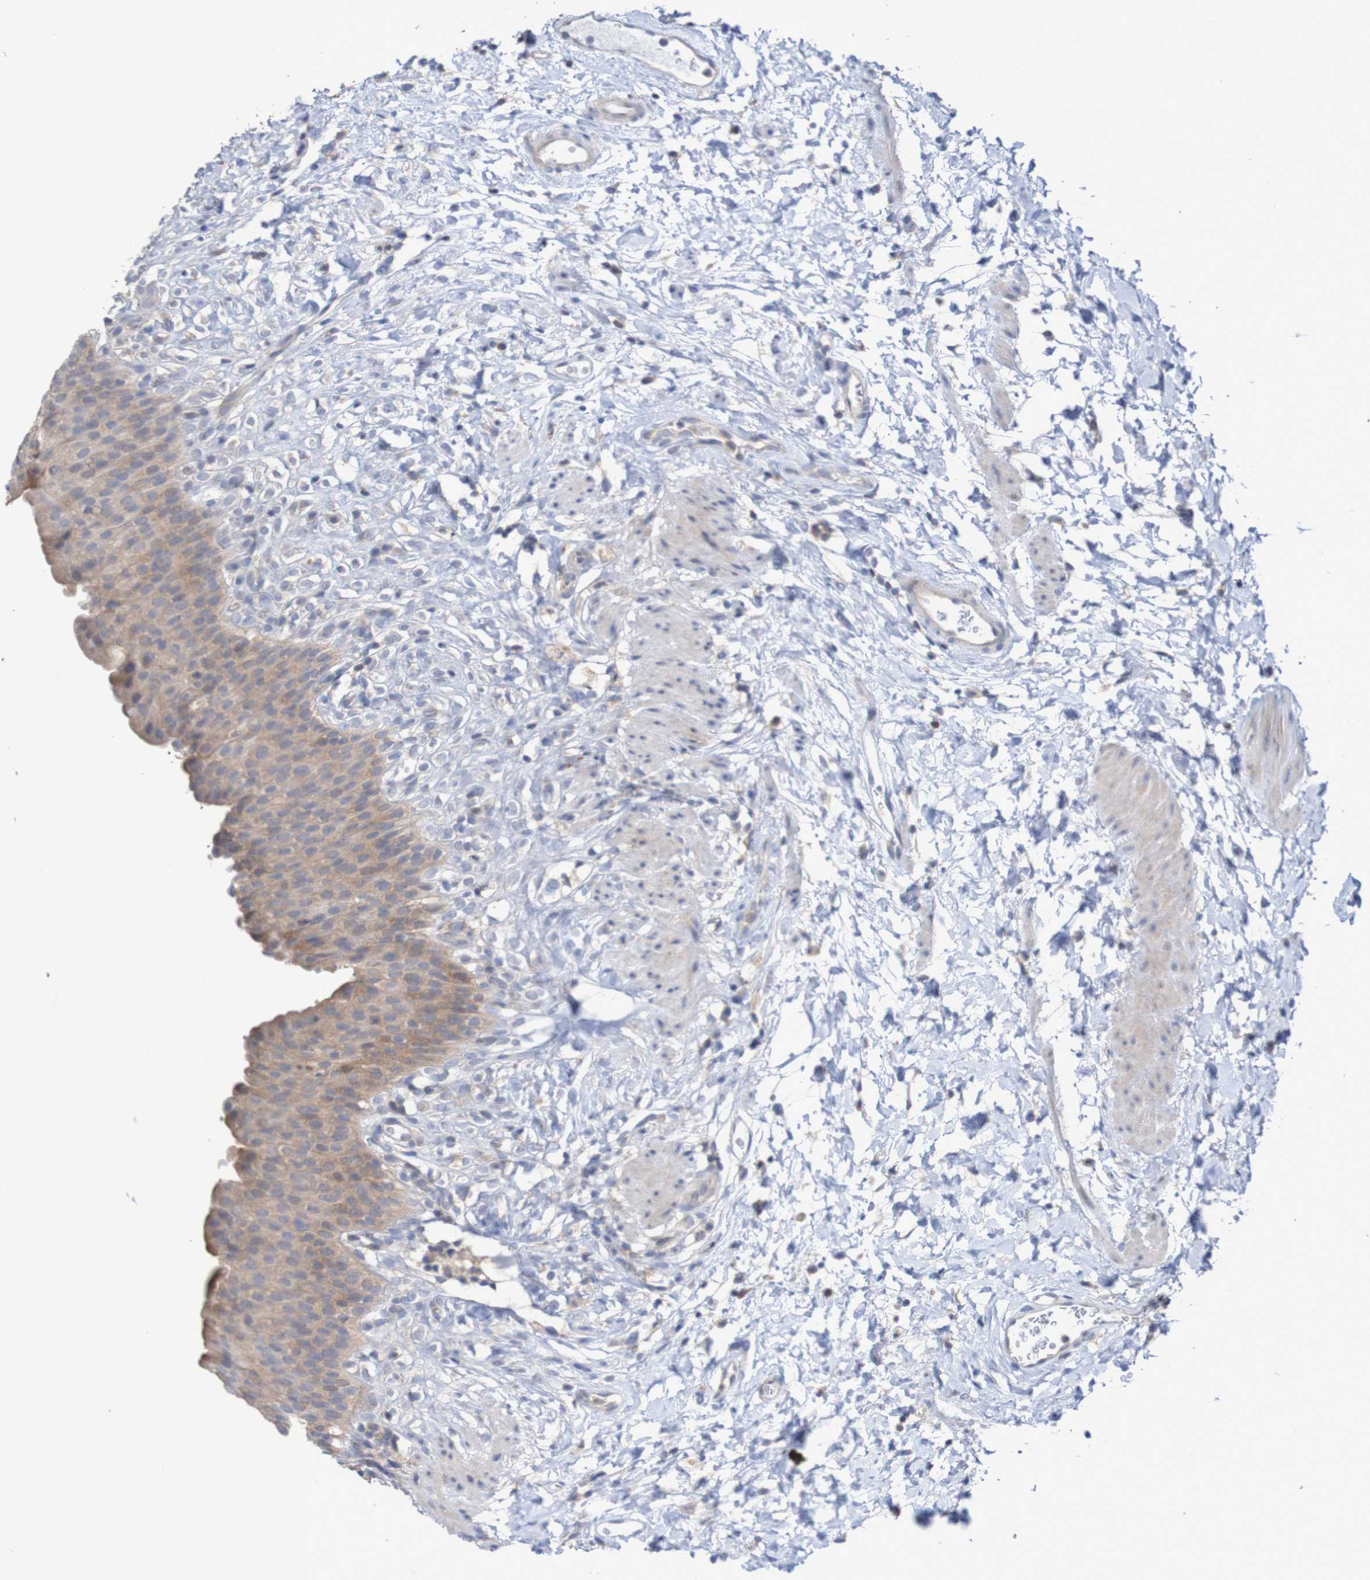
{"staining": {"intensity": "moderate", "quantity": "25%-75%", "location": "cytoplasmic/membranous"}, "tissue": "urinary bladder", "cell_type": "Urothelial cells", "image_type": "normal", "snomed": [{"axis": "morphology", "description": "Normal tissue, NOS"}, {"axis": "topography", "description": "Urinary bladder"}], "caption": "Immunohistochemical staining of normal human urinary bladder demonstrates moderate cytoplasmic/membranous protein positivity in approximately 25%-75% of urothelial cells.", "gene": "C3orf18", "patient": {"sex": "female", "age": 79}}